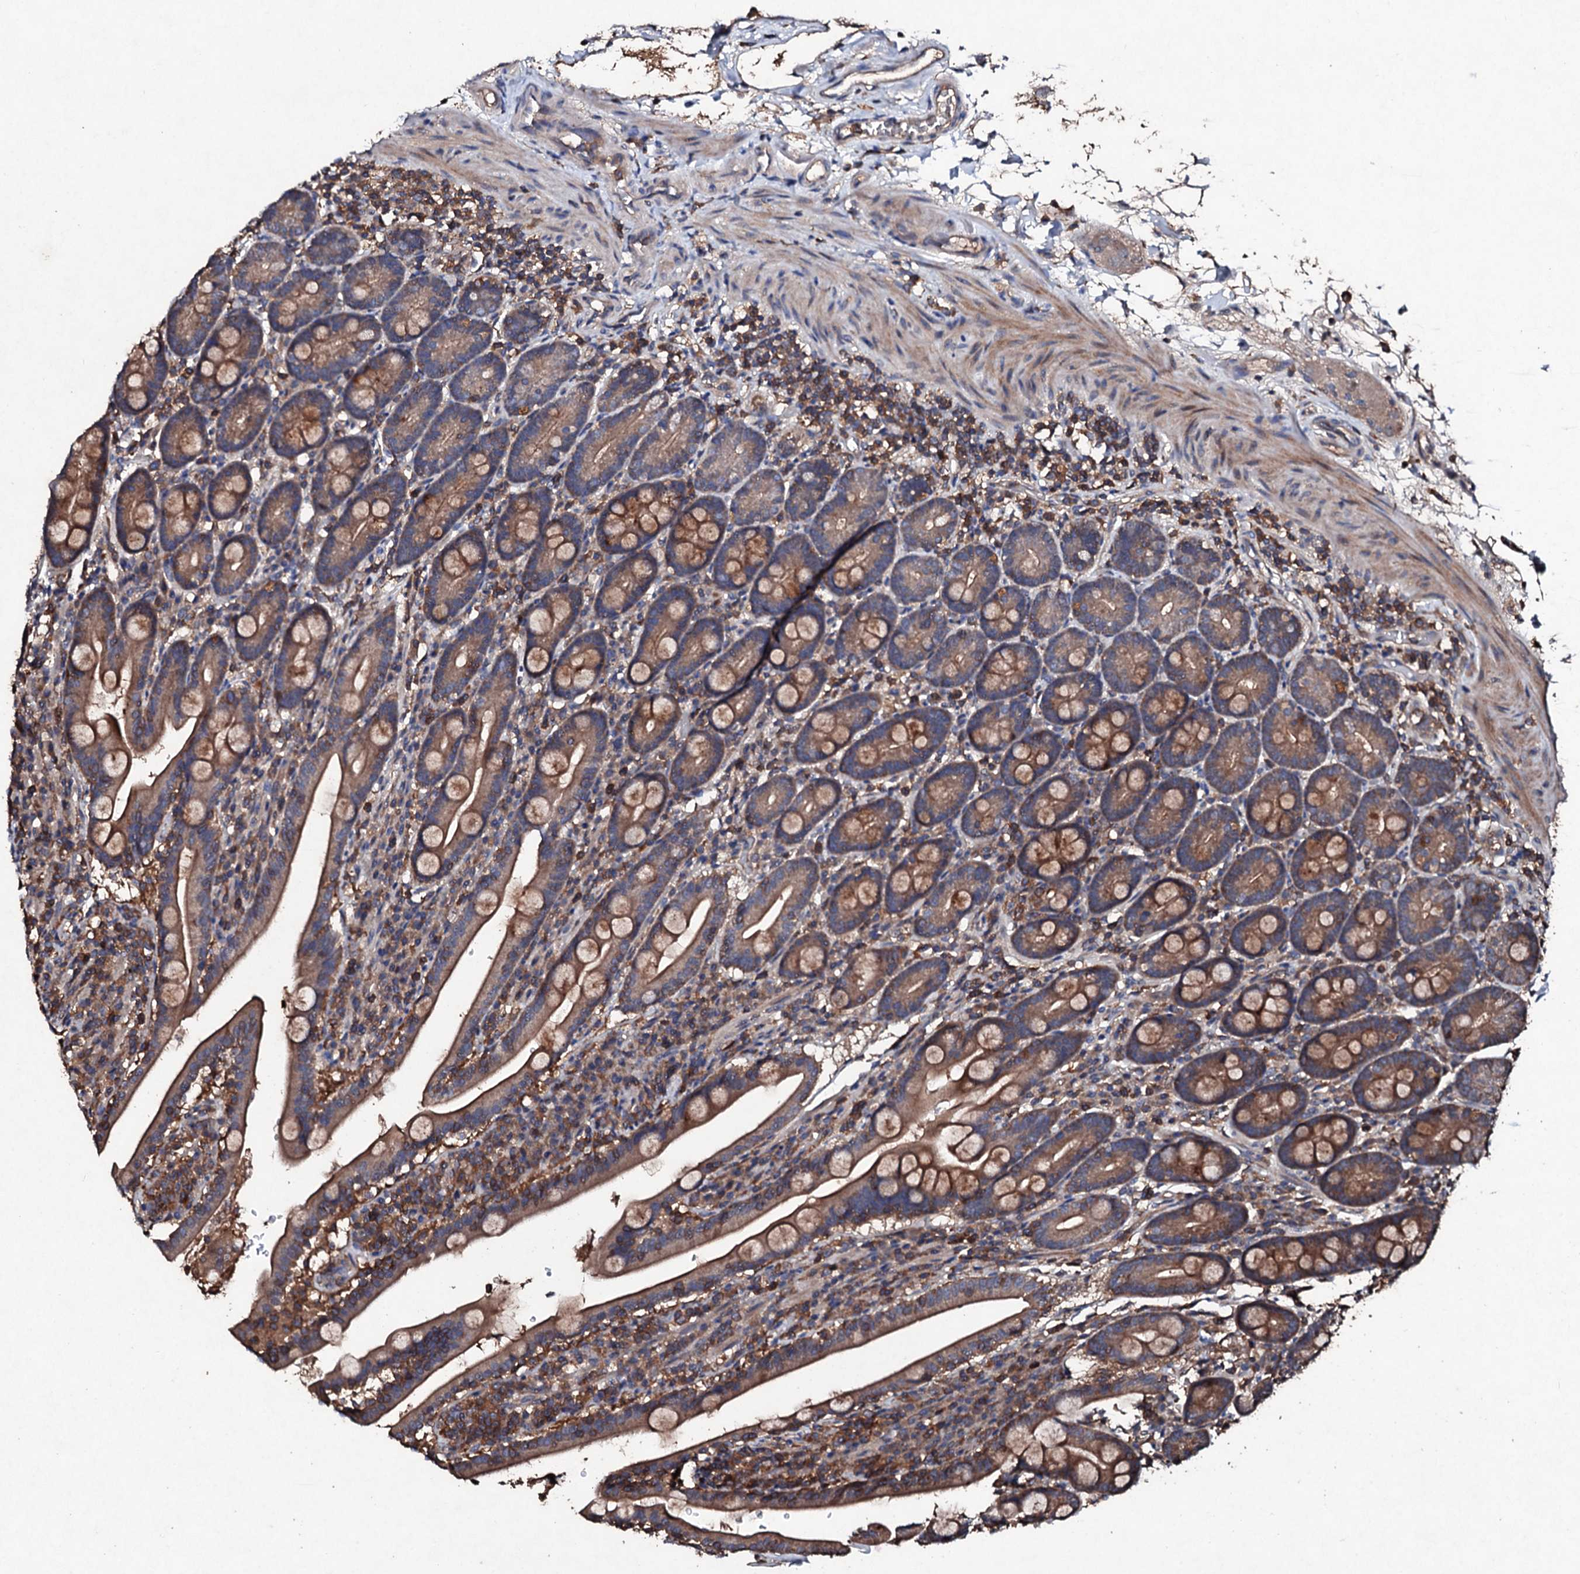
{"staining": {"intensity": "moderate", "quantity": ">75%", "location": "cytoplasmic/membranous"}, "tissue": "duodenum", "cell_type": "Glandular cells", "image_type": "normal", "snomed": [{"axis": "morphology", "description": "Normal tissue, NOS"}, {"axis": "topography", "description": "Duodenum"}], "caption": "High-magnification brightfield microscopy of unremarkable duodenum stained with DAB (3,3'-diaminobenzidine) (brown) and counterstained with hematoxylin (blue). glandular cells exhibit moderate cytoplasmic/membranous staining is seen in about>75% of cells.", "gene": "KERA", "patient": {"sex": "male", "age": 35}}